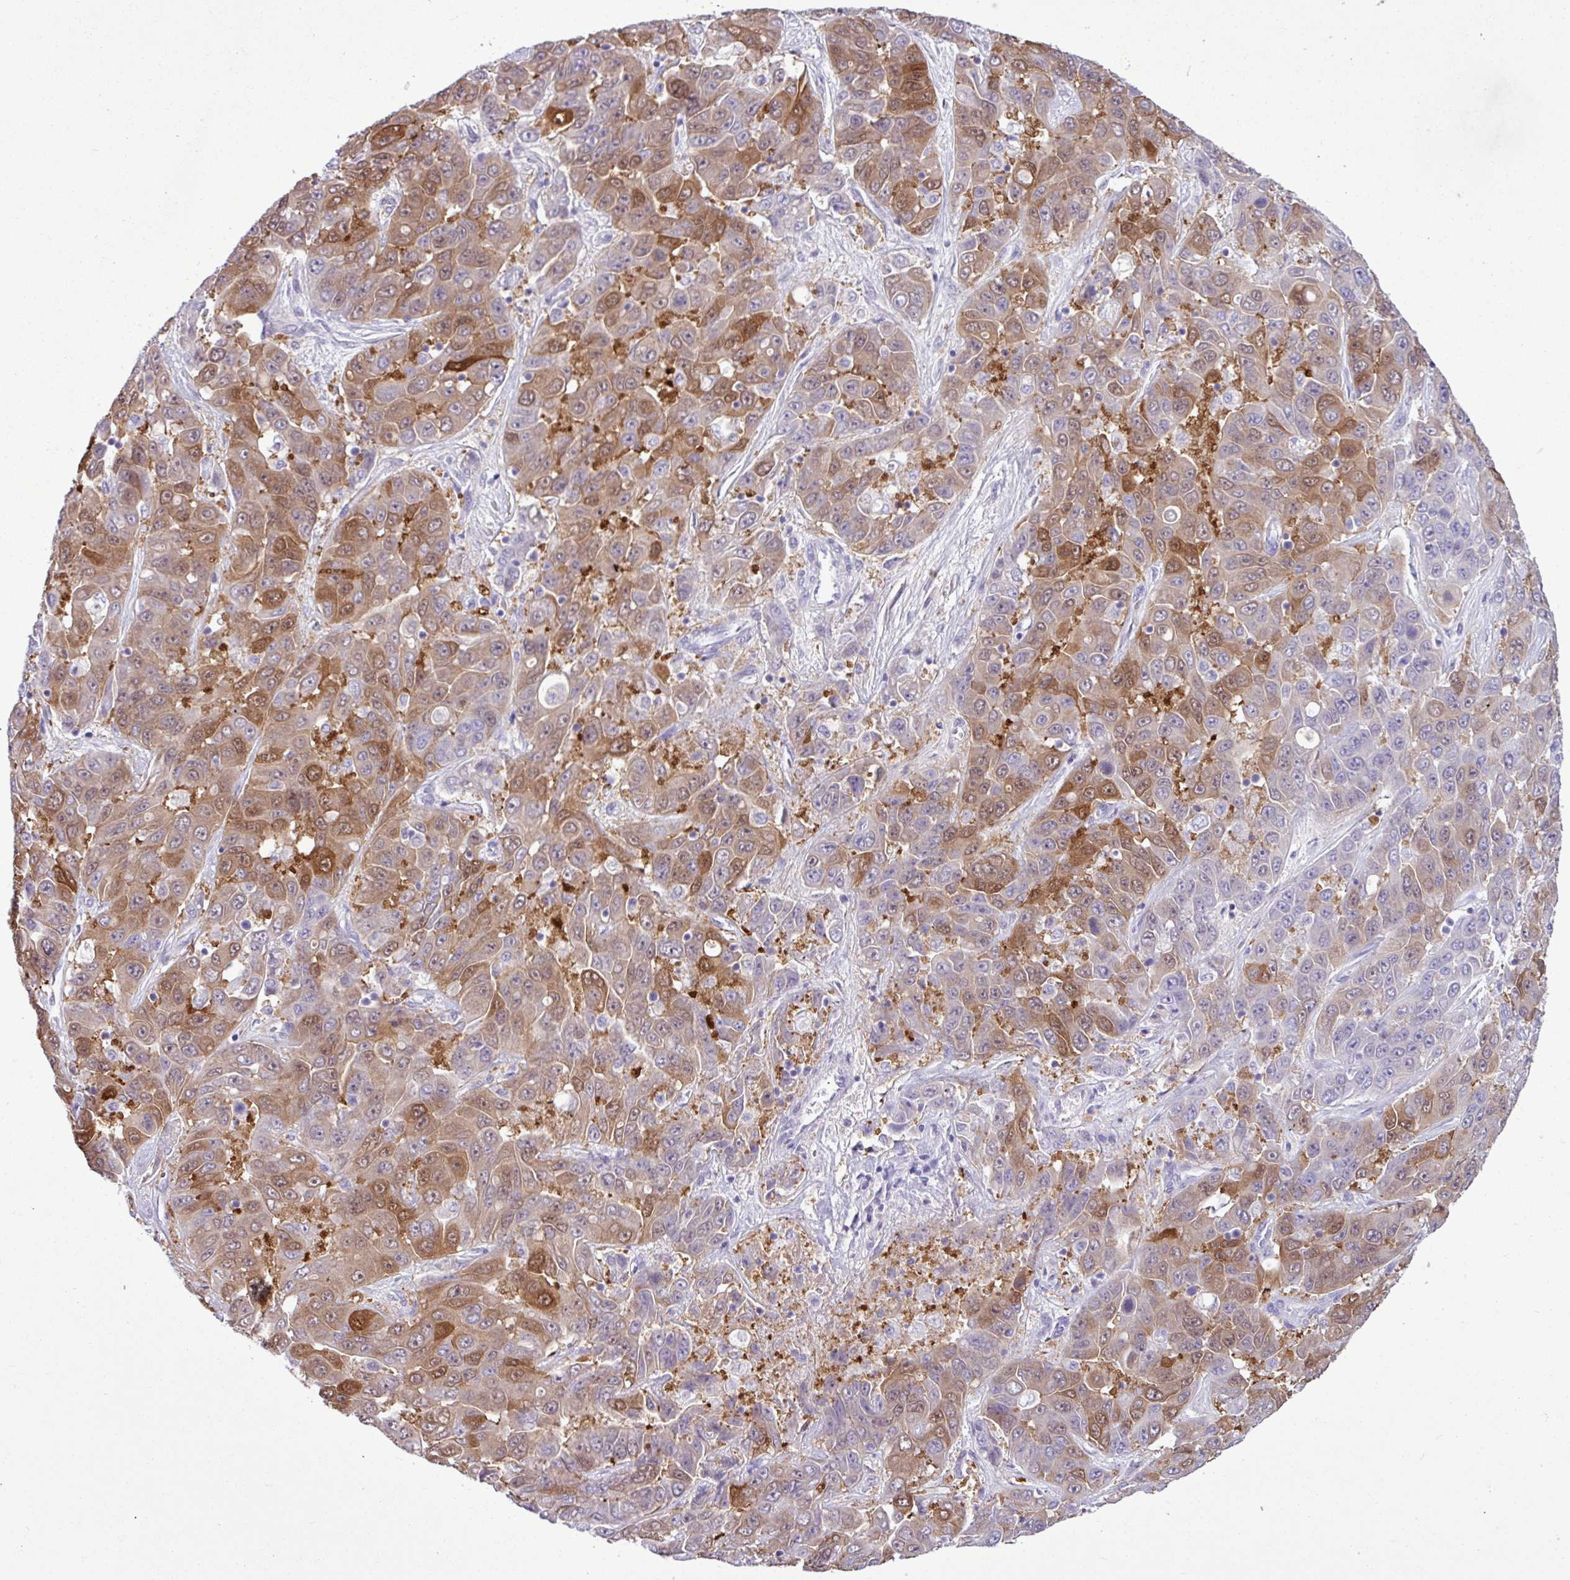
{"staining": {"intensity": "moderate", "quantity": ">75%", "location": "cytoplasmic/membranous,nuclear"}, "tissue": "liver cancer", "cell_type": "Tumor cells", "image_type": "cancer", "snomed": [{"axis": "morphology", "description": "Cholangiocarcinoma"}, {"axis": "topography", "description": "Liver"}], "caption": "A medium amount of moderate cytoplasmic/membranous and nuclear staining is identified in about >75% of tumor cells in liver cholangiocarcinoma tissue.", "gene": "ALDH3A1", "patient": {"sex": "female", "age": 52}}